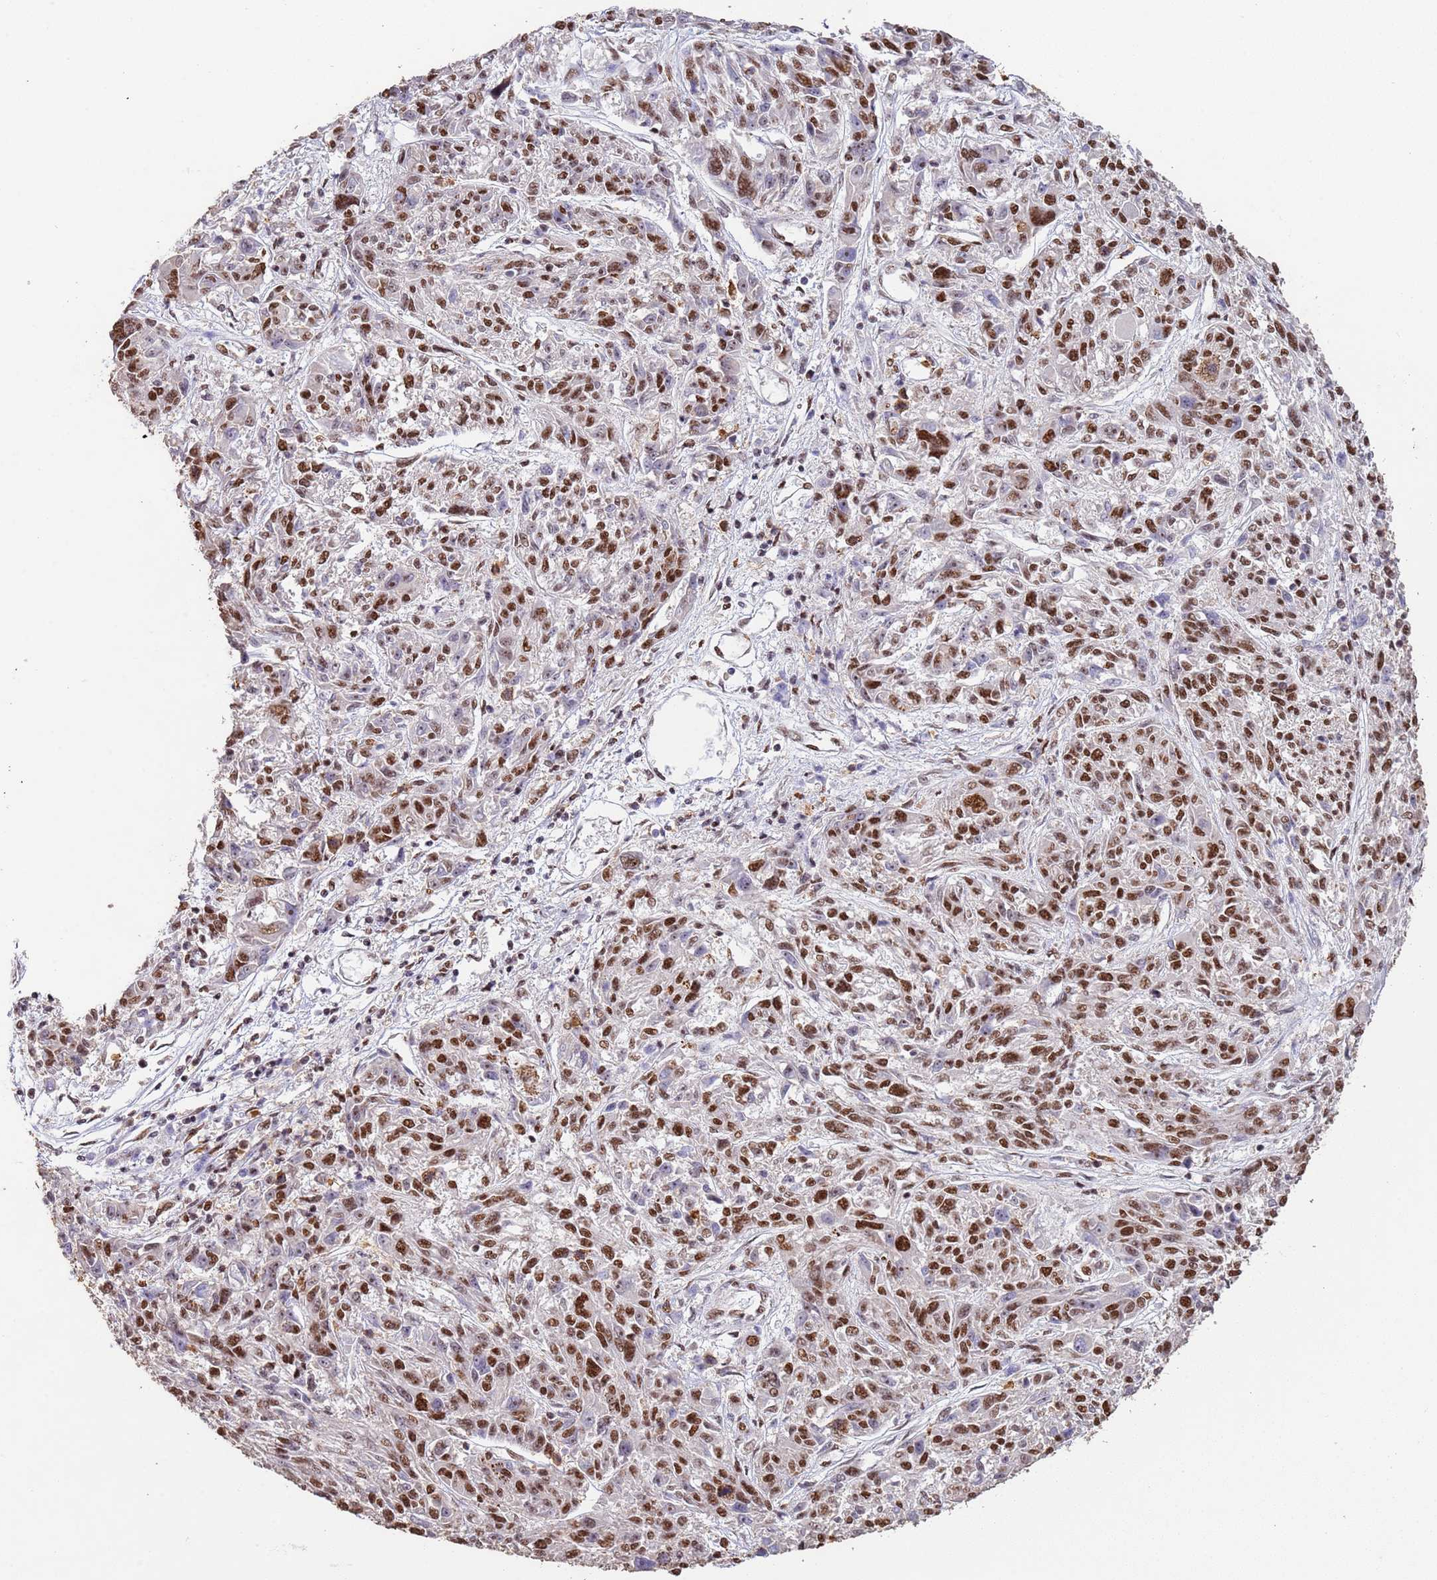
{"staining": {"intensity": "moderate", "quantity": "25%-75%", "location": "nuclear"}, "tissue": "melanoma", "cell_type": "Tumor cells", "image_type": "cancer", "snomed": [{"axis": "morphology", "description": "Malignant melanoma, NOS"}, {"axis": "topography", "description": "Skin"}], "caption": "Immunohistochemical staining of malignant melanoma reveals moderate nuclear protein staining in approximately 25%-75% of tumor cells. Using DAB (brown) and hematoxylin (blue) stains, captured at high magnification using brightfield microscopy.", "gene": "ESF1", "patient": {"sex": "male", "age": 53}}